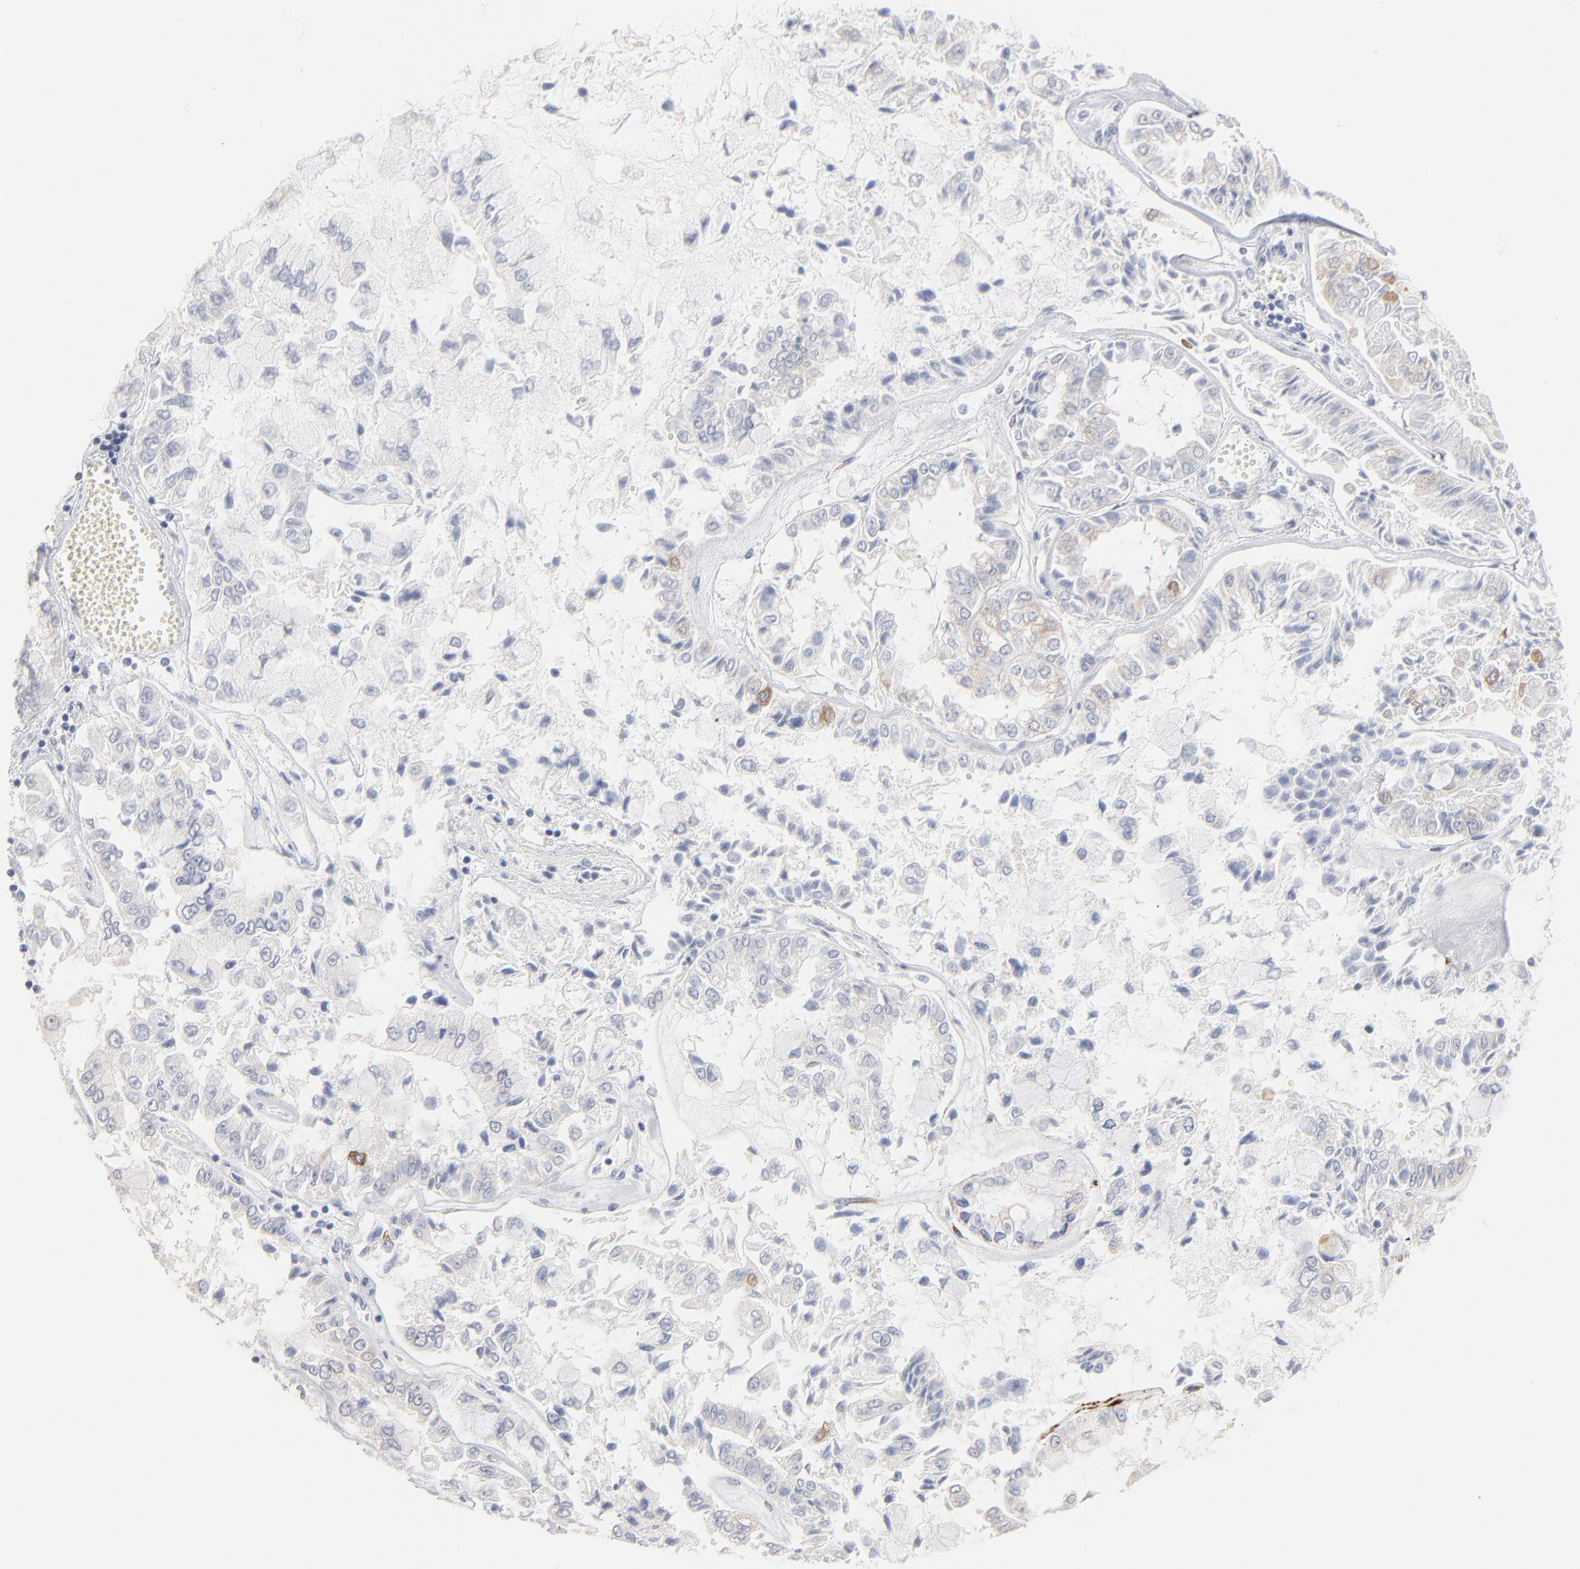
{"staining": {"intensity": "moderate", "quantity": "<25%", "location": "cytoplasmic/membranous"}, "tissue": "liver cancer", "cell_type": "Tumor cells", "image_type": "cancer", "snomed": [{"axis": "morphology", "description": "Cholangiocarcinoma"}, {"axis": "topography", "description": "Liver"}], "caption": "This photomicrograph exhibits cholangiocarcinoma (liver) stained with immunohistochemistry (IHC) to label a protein in brown. The cytoplasmic/membranous of tumor cells show moderate positivity for the protein. Nuclei are counter-stained blue.", "gene": "MID1", "patient": {"sex": "female", "age": 79}}